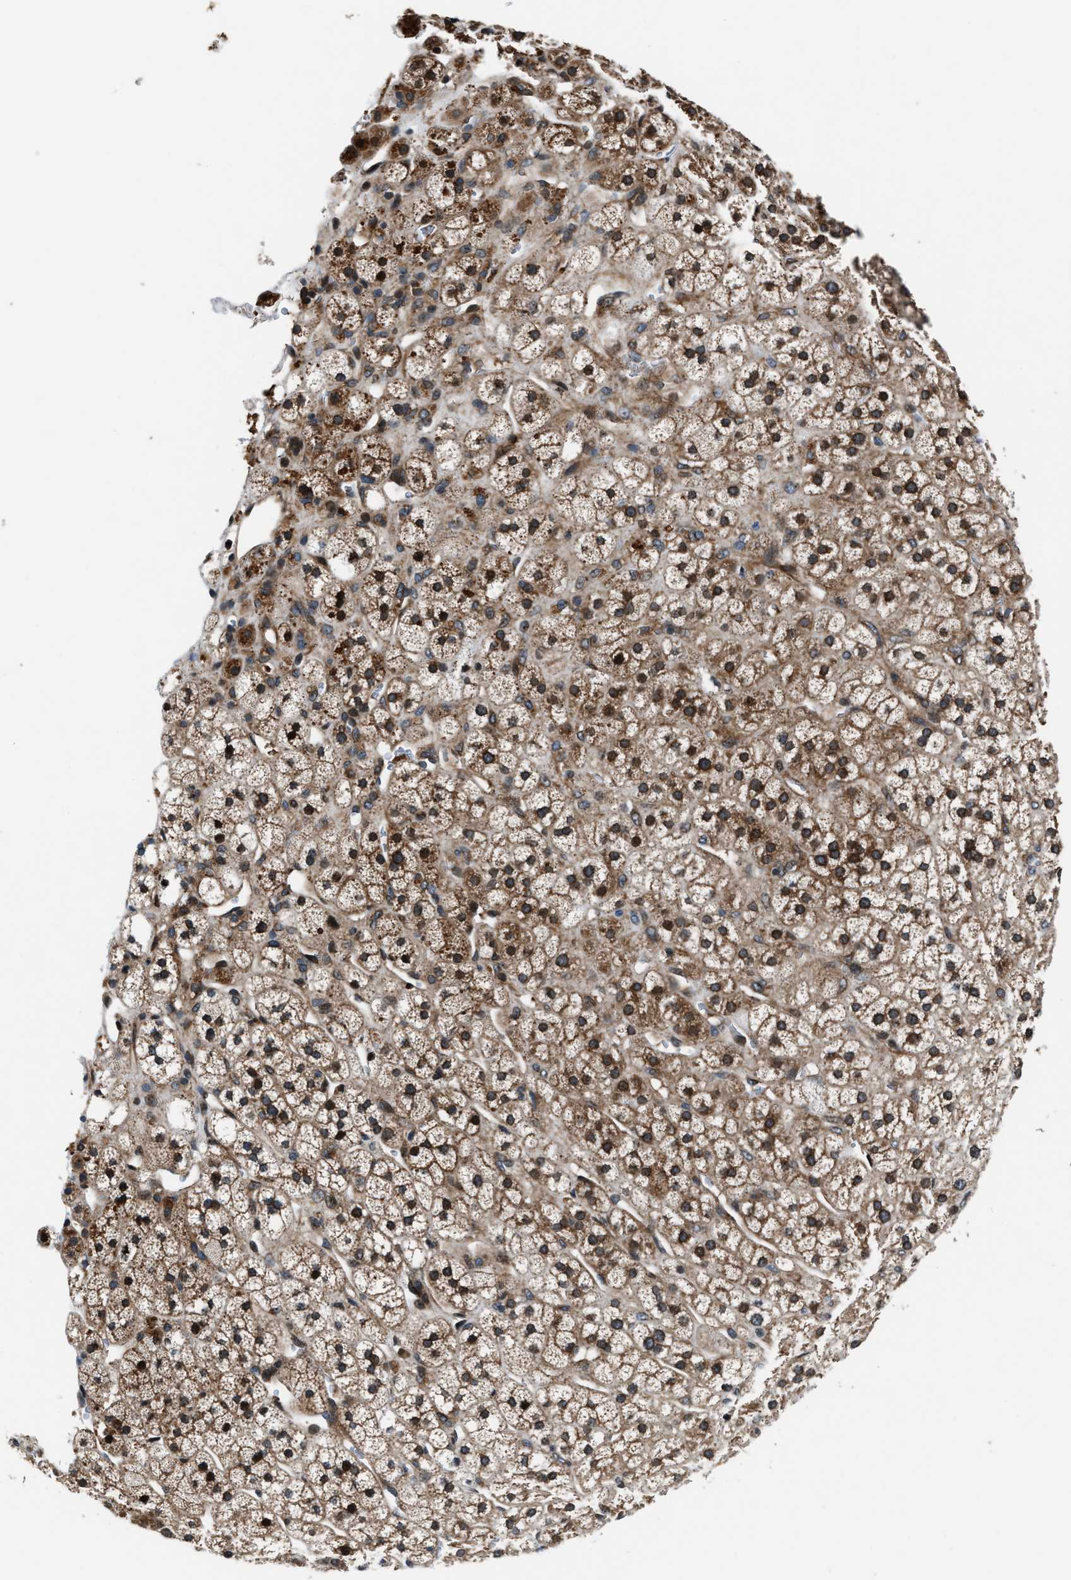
{"staining": {"intensity": "moderate", "quantity": ">75%", "location": "cytoplasmic/membranous"}, "tissue": "adrenal gland", "cell_type": "Glandular cells", "image_type": "normal", "snomed": [{"axis": "morphology", "description": "Normal tissue, NOS"}, {"axis": "topography", "description": "Adrenal gland"}], "caption": "This histopathology image reveals IHC staining of normal adrenal gland, with medium moderate cytoplasmic/membranous expression in approximately >75% of glandular cells.", "gene": "DYNC2I1", "patient": {"sex": "male", "age": 56}}